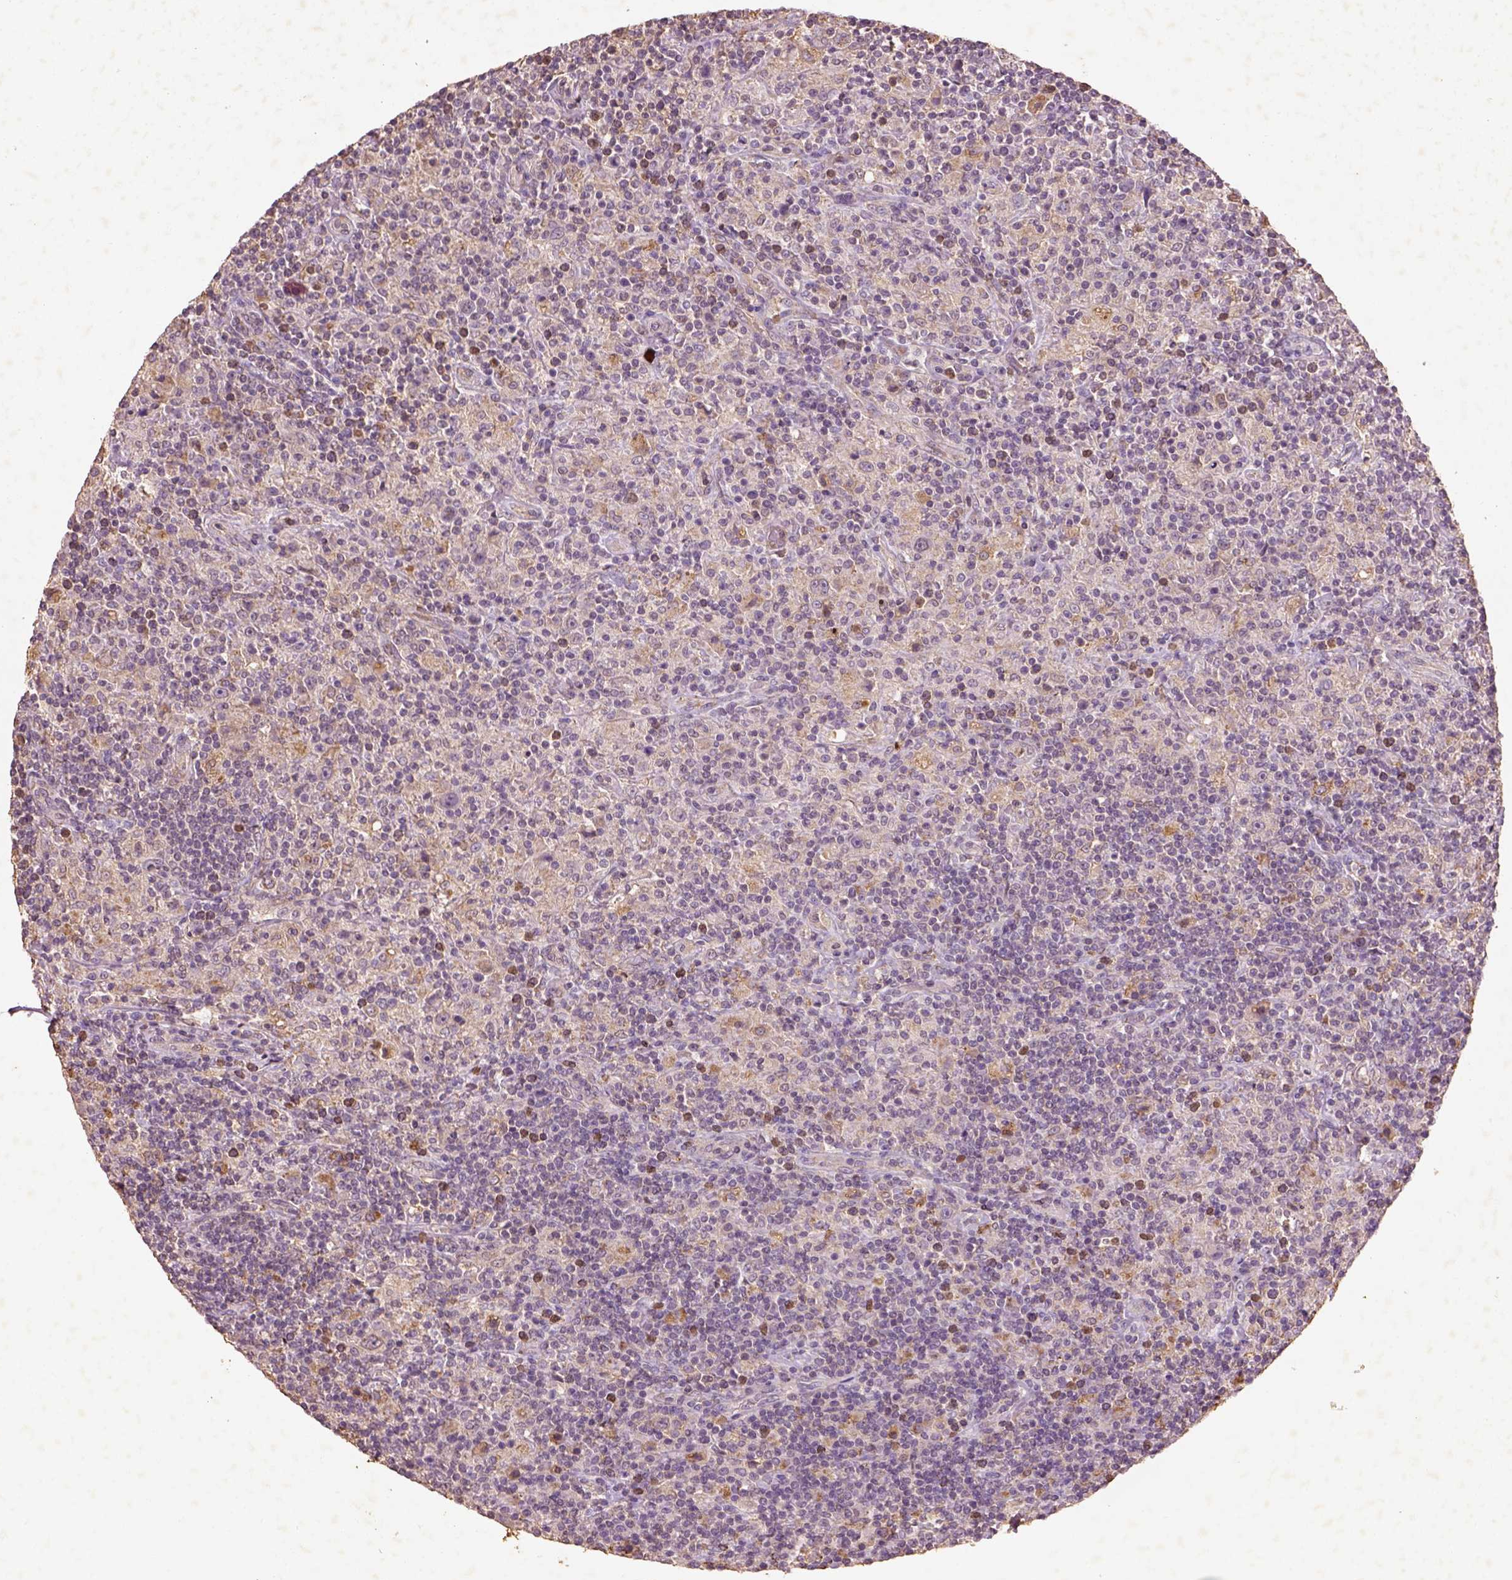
{"staining": {"intensity": "negative", "quantity": "none", "location": "none"}, "tissue": "lymphoma", "cell_type": "Tumor cells", "image_type": "cancer", "snomed": [{"axis": "morphology", "description": "Hodgkin's disease, NOS"}, {"axis": "topography", "description": "Lymph node"}], "caption": "Hodgkin's disease stained for a protein using immunohistochemistry shows no positivity tumor cells.", "gene": "AP2B1", "patient": {"sex": "male", "age": 70}}